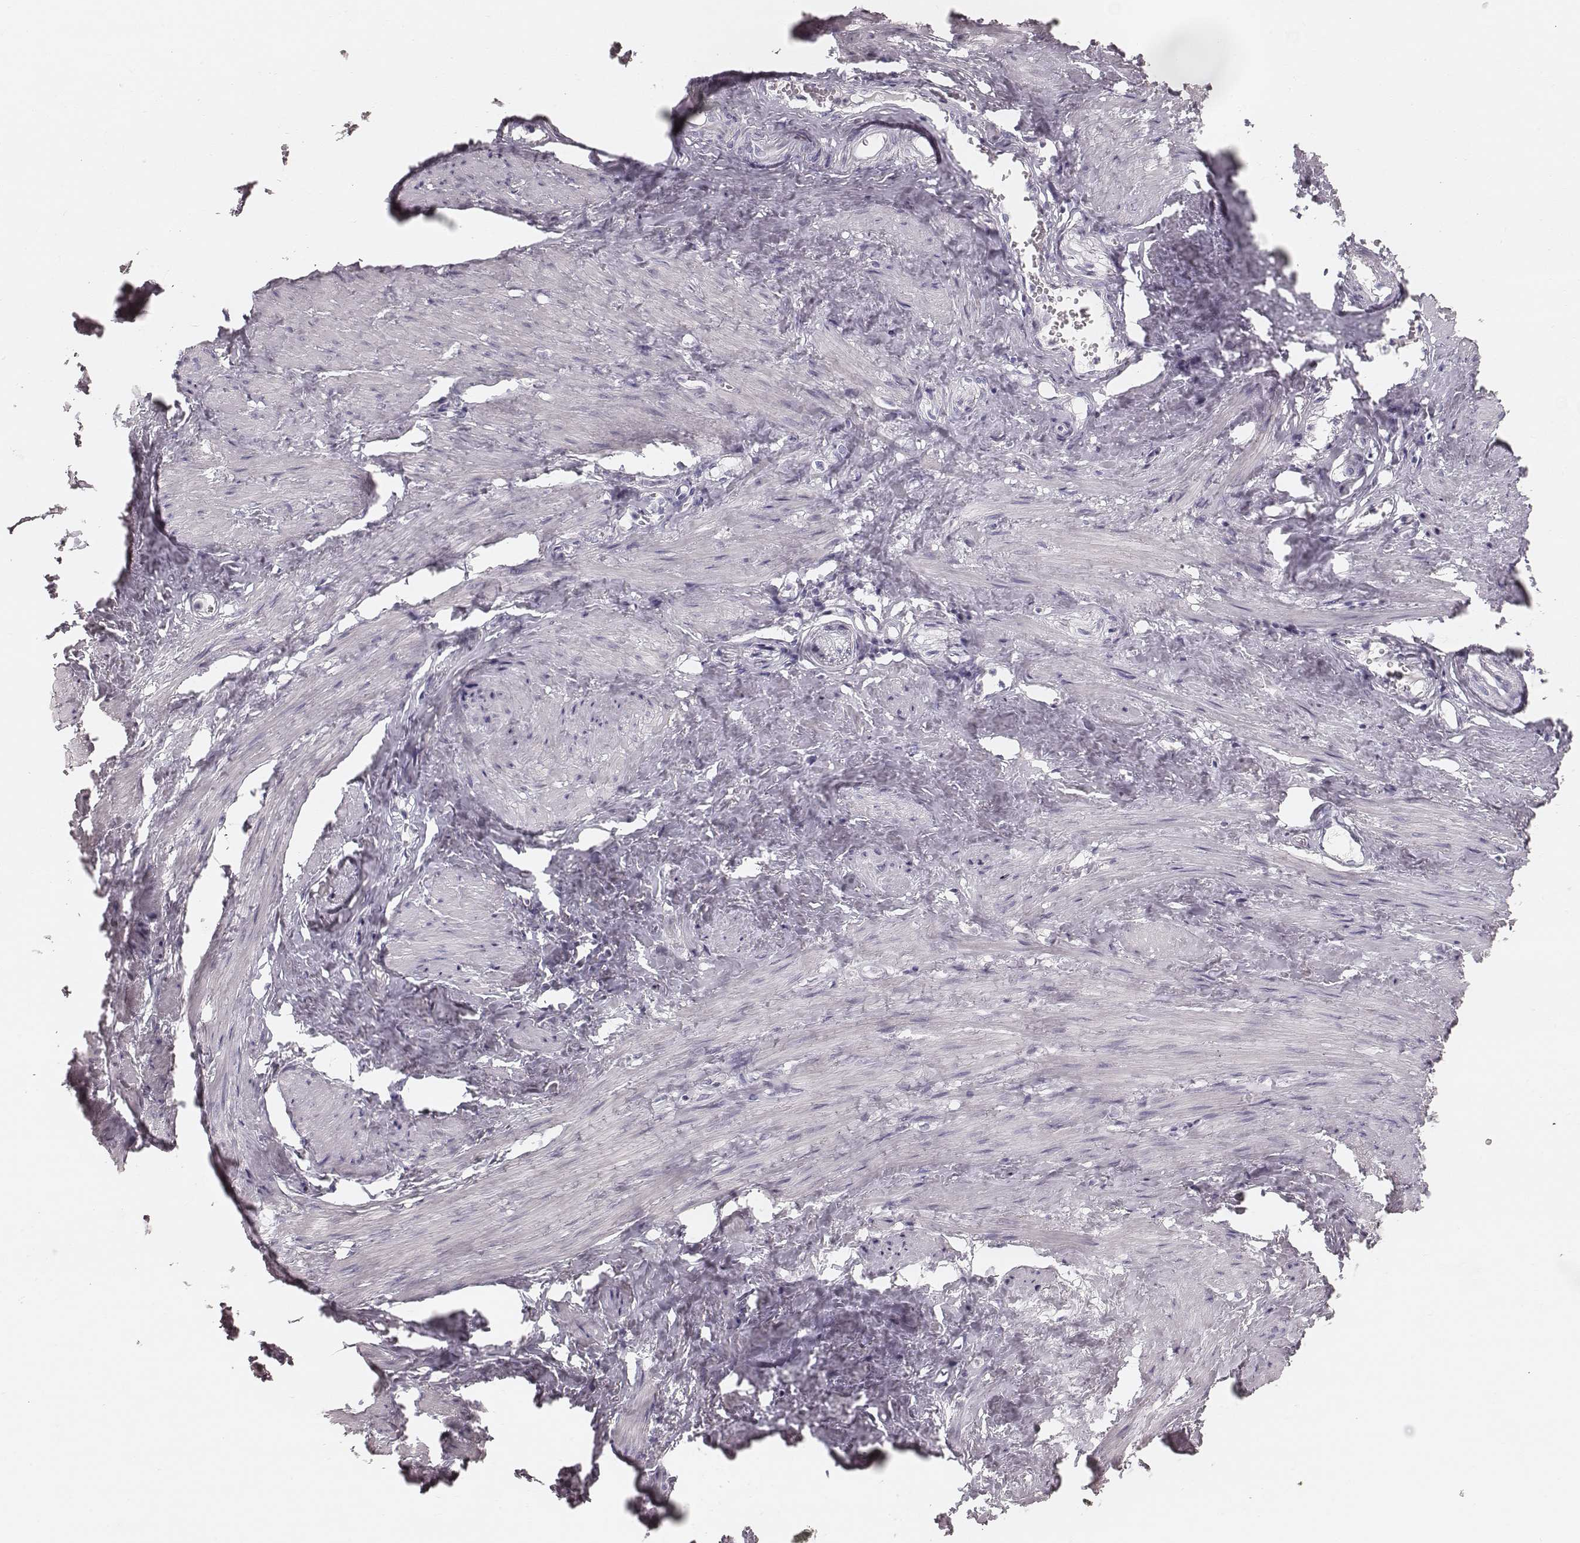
{"staining": {"intensity": "negative", "quantity": "none", "location": "none"}, "tissue": "adipose tissue", "cell_type": "Adipocytes", "image_type": "normal", "snomed": [{"axis": "morphology", "description": "Normal tissue, NOS"}, {"axis": "topography", "description": "Prostate"}, {"axis": "topography", "description": "Peripheral nerve tissue"}], "caption": "Adipocytes show no significant protein positivity in benign adipose tissue. Brightfield microscopy of immunohistochemistry (IHC) stained with DAB (brown) and hematoxylin (blue), captured at high magnification.", "gene": "ZP4", "patient": {"sex": "male", "age": 55}}